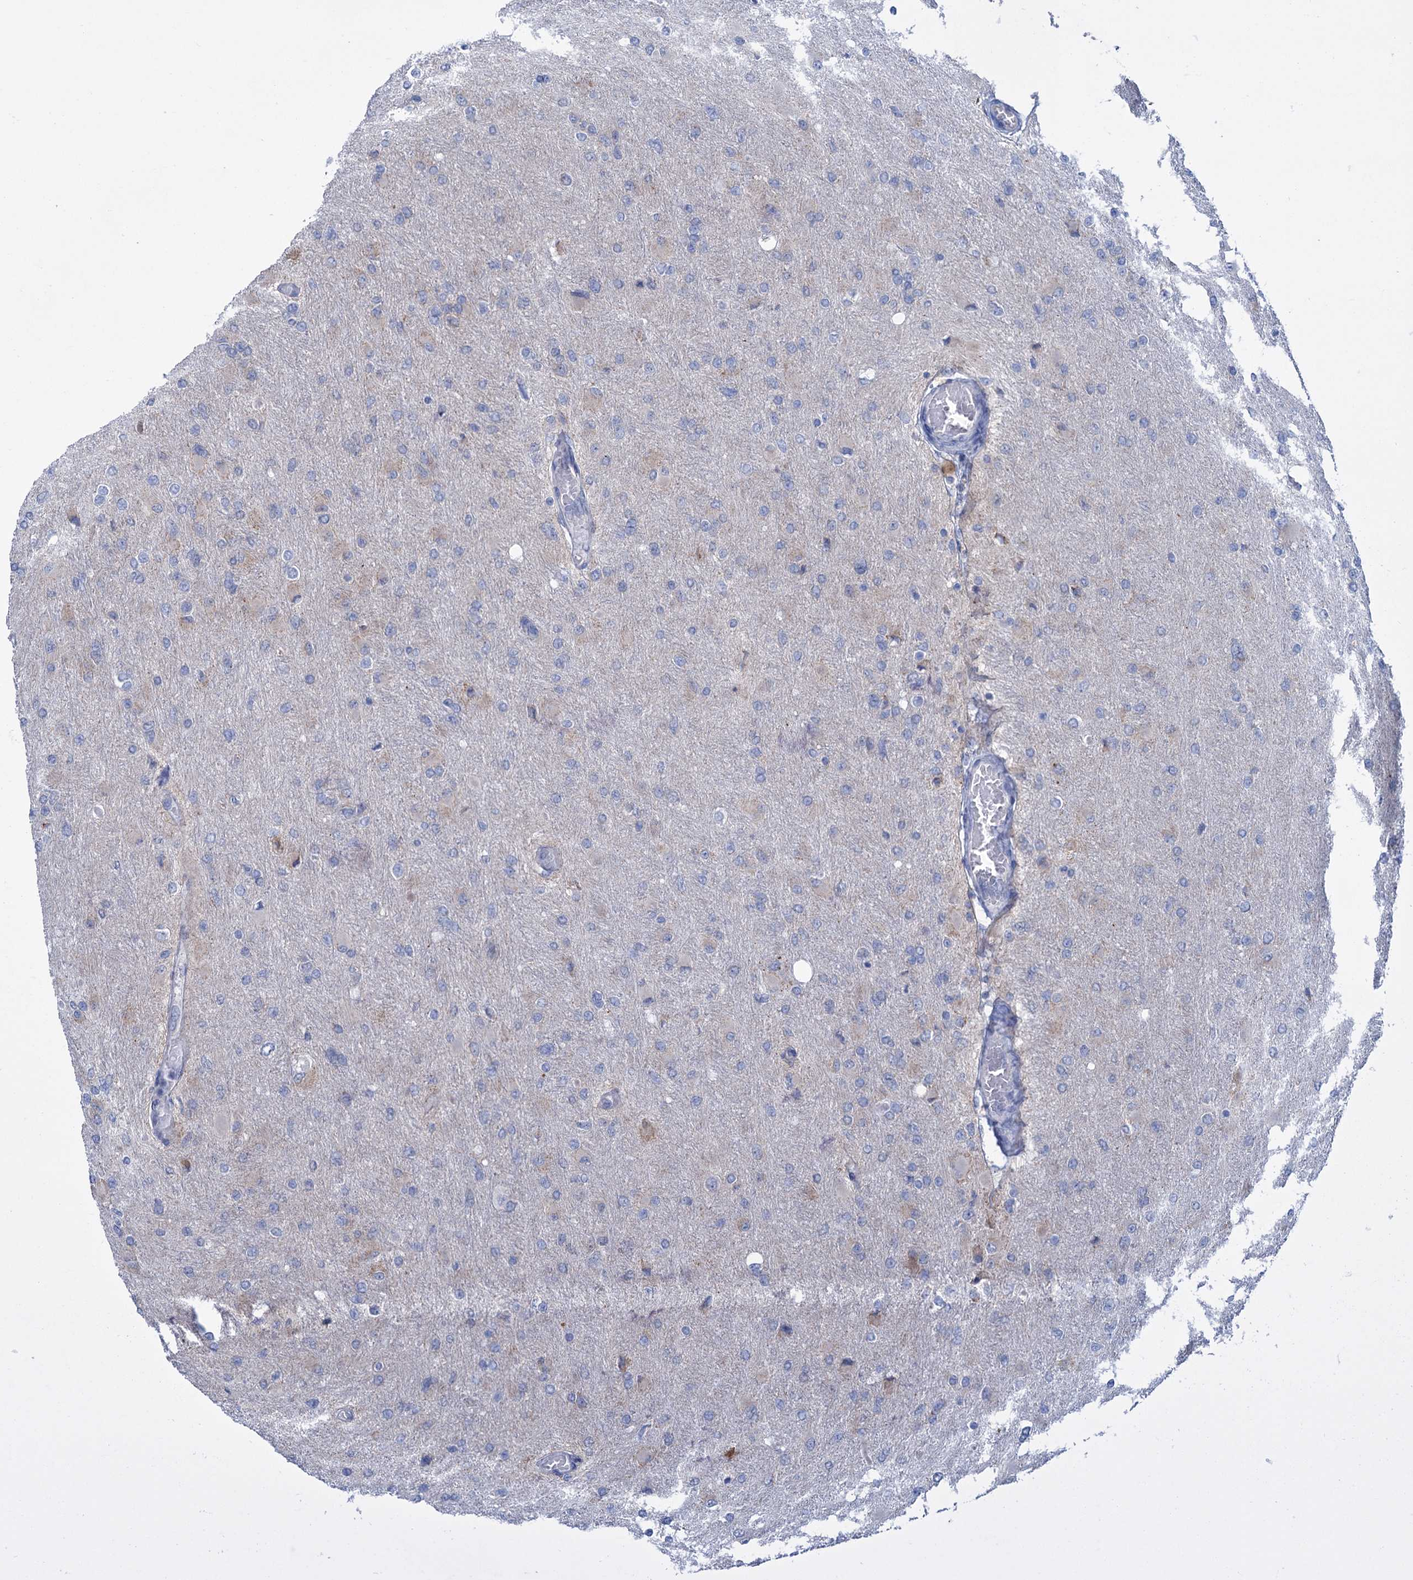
{"staining": {"intensity": "negative", "quantity": "none", "location": "none"}, "tissue": "glioma", "cell_type": "Tumor cells", "image_type": "cancer", "snomed": [{"axis": "morphology", "description": "Glioma, malignant, High grade"}, {"axis": "topography", "description": "Cerebral cortex"}], "caption": "Immunohistochemistry (IHC) histopathology image of glioma stained for a protein (brown), which displays no positivity in tumor cells.", "gene": "LPIN1", "patient": {"sex": "female", "age": 36}}